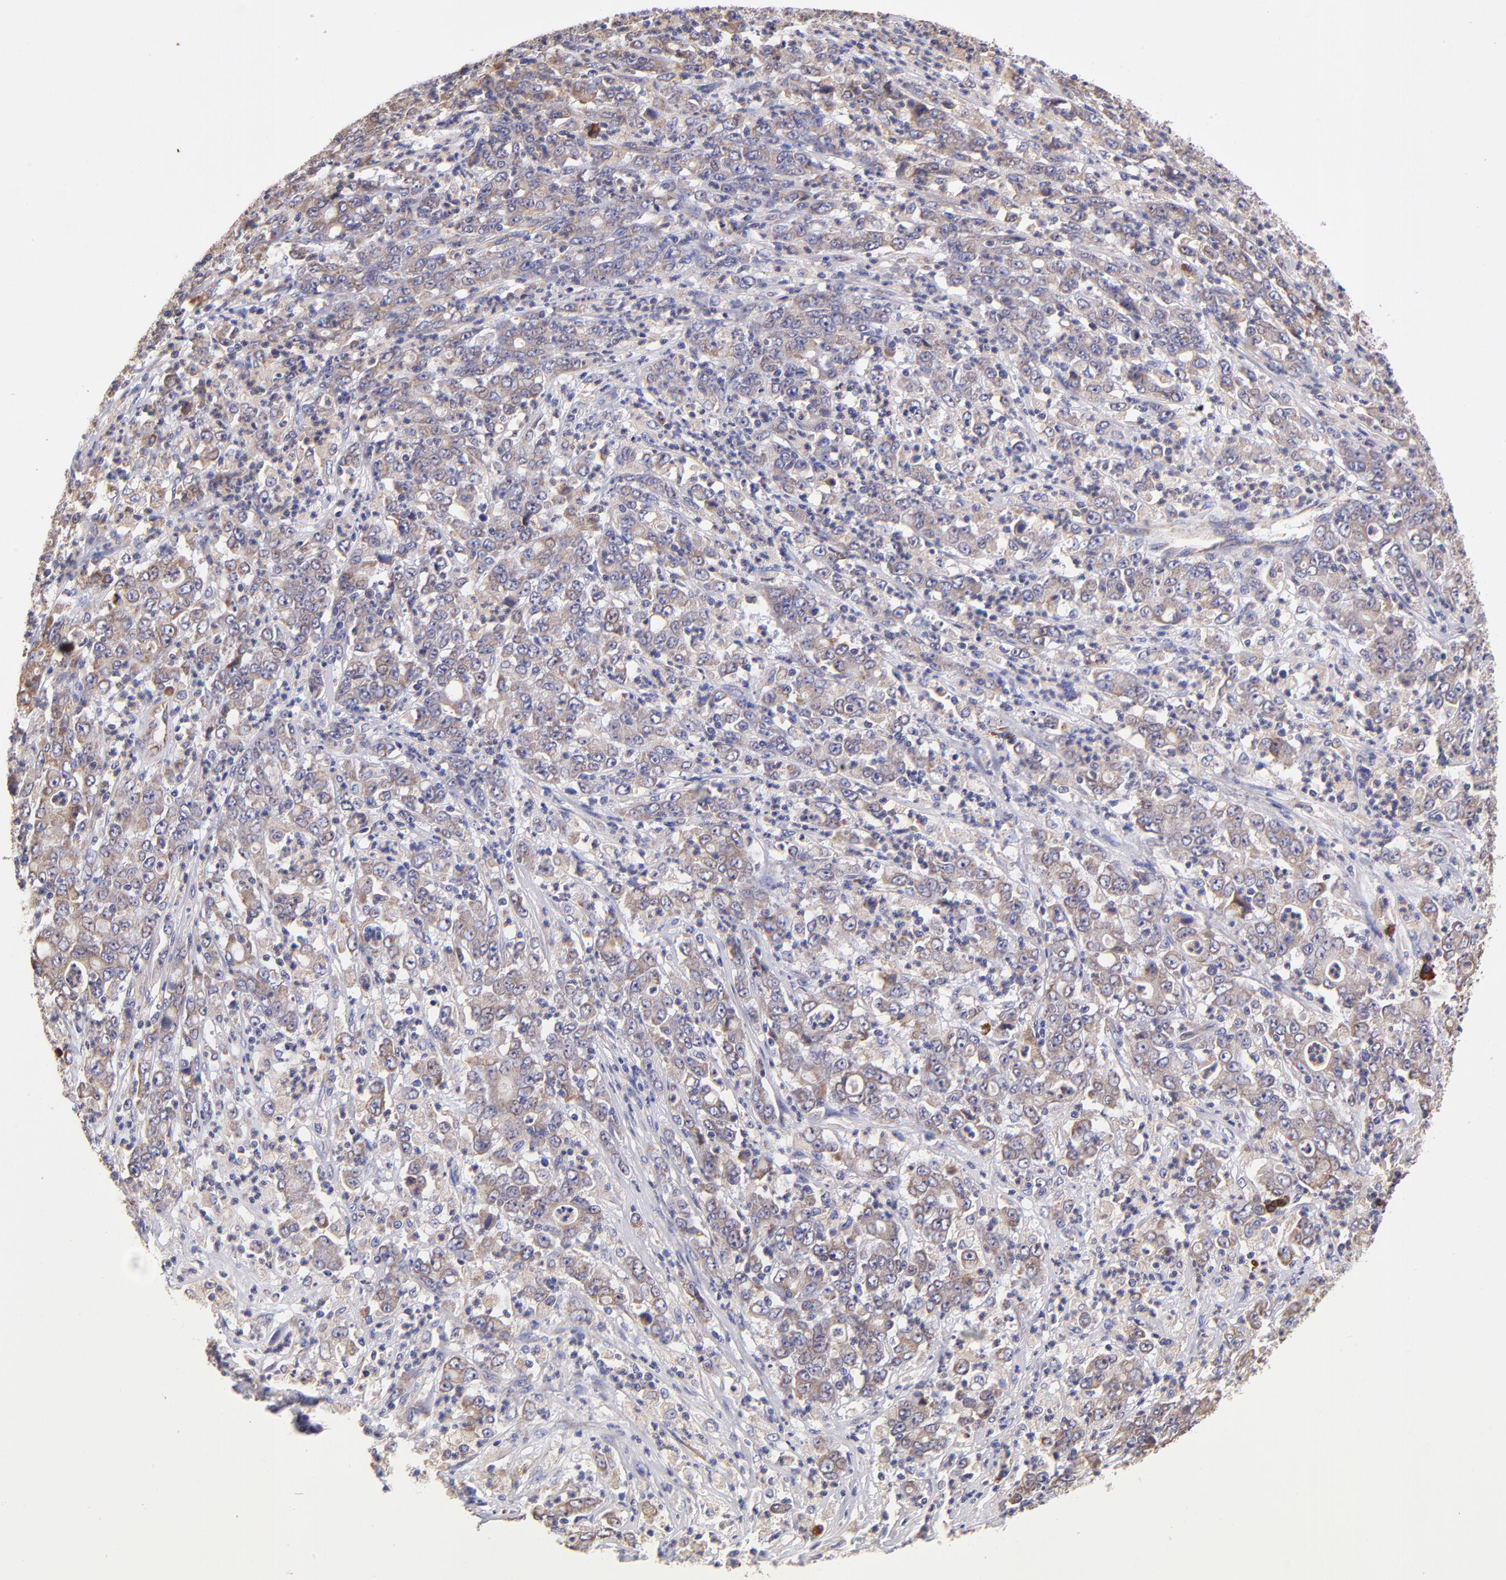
{"staining": {"intensity": "weak", "quantity": ">75%", "location": "cytoplasmic/membranous"}, "tissue": "stomach cancer", "cell_type": "Tumor cells", "image_type": "cancer", "snomed": [{"axis": "morphology", "description": "Adenocarcinoma, NOS"}, {"axis": "topography", "description": "Stomach, lower"}], "caption": "This histopathology image demonstrates stomach cancer stained with immunohistochemistry to label a protein in brown. The cytoplasmic/membranous of tumor cells show weak positivity for the protein. Nuclei are counter-stained blue.", "gene": "PREX1", "patient": {"sex": "female", "age": 71}}